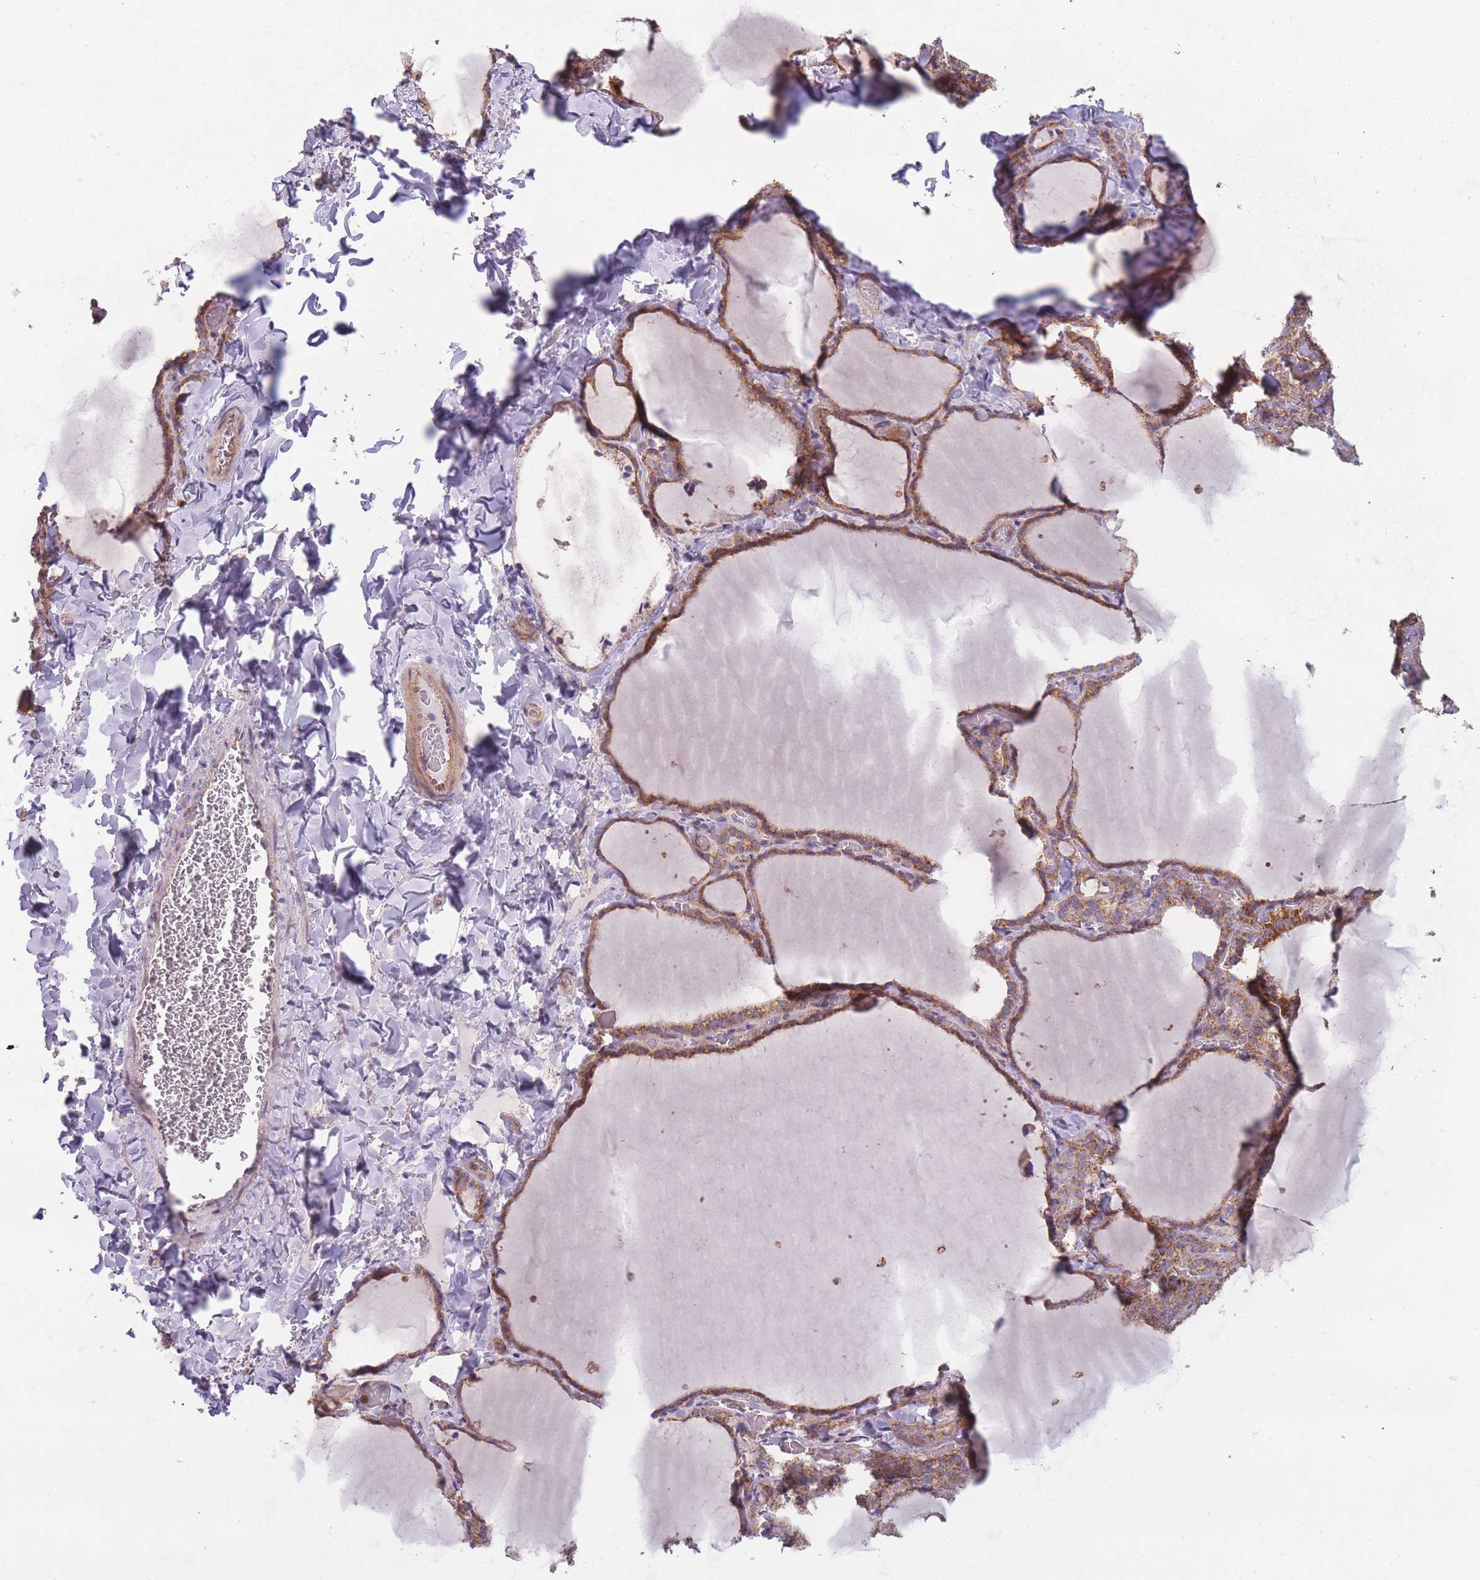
{"staining": {"intensity": "moderate", "quantity": ">75%", "location": "cytoplasmic/membranous"}, "tissue": "thyroid gland", "cell_type": "Glandular cells", "image_type": "normal", "snomed": [{"axis": "morphology", "description": "Normal tissue, NOS"}, {"axis": "topography", "description": "Thyroid gland"}], "caption": "Immunohistochemistry (IHC) histopathology image of normal thyroid gland: human thyroid gland stained using immunohistochemistry displays medium levels of moderate protein expression localized specifically in the cytoplasmic/membranous of glandular cells, appearing as a cytoplasmic/membranous brown color.", "gene": "ENSG00000255639", "patient": {"sex": "female", "age": 22}}